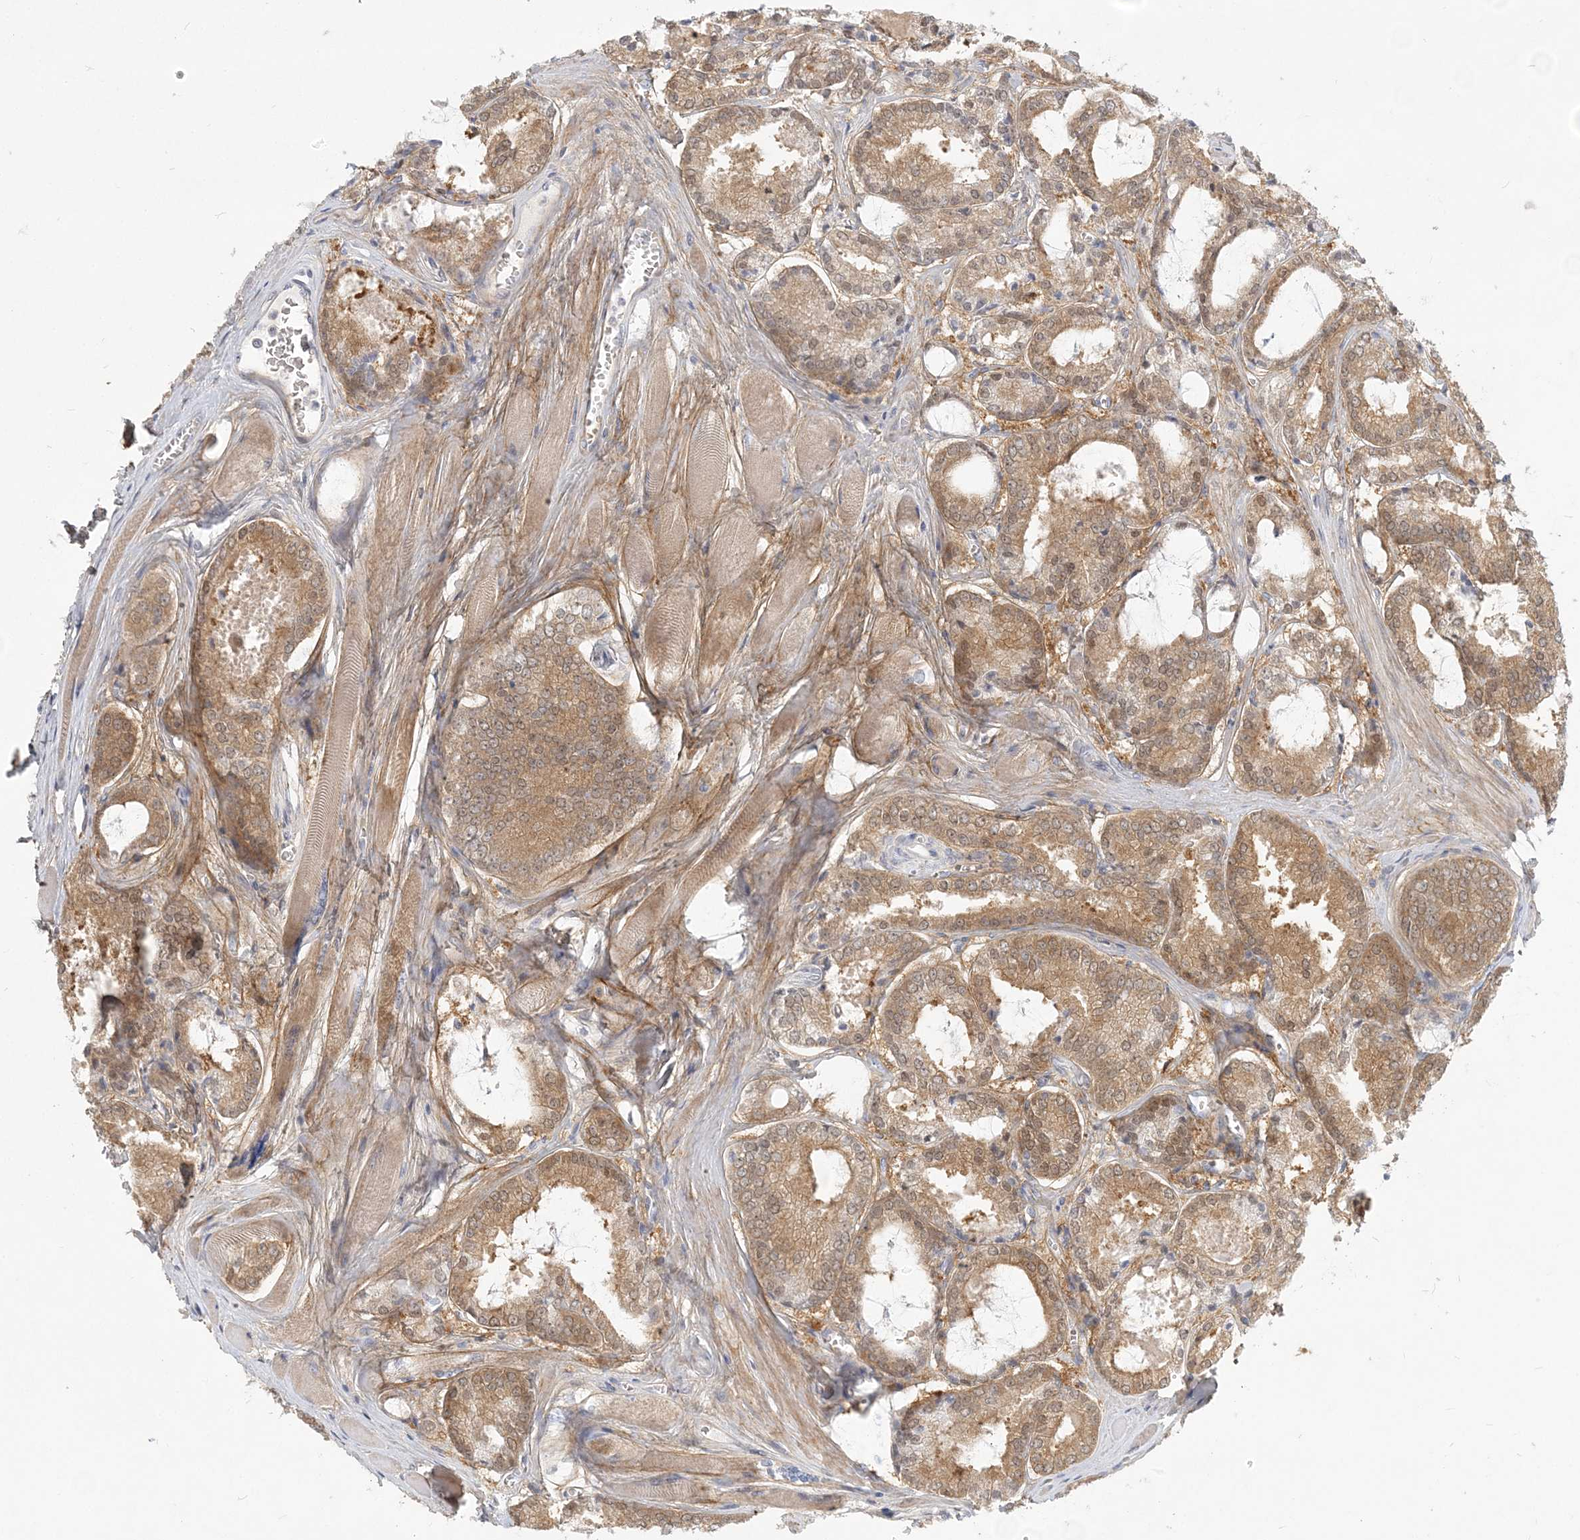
{"staining": {"intensity": "moderate", "quantity": ">75%", "location": "cytoplasmic/membranous"}, "tissue": "prostate cancer", "cell_type": "Tumor cells", "image_type": "cancer", "snomed": [{"axis": "morphology", "description": "Adenocarcinoma, Low grade"}, {"axis": "topography", "description": "Prostate"}], "caption": "Human prostate cancer stained with a protein marker shows moderate staining in tumor cells.", "gene": "GMPPA", "patient": {"sex": "male", "age": 67}}